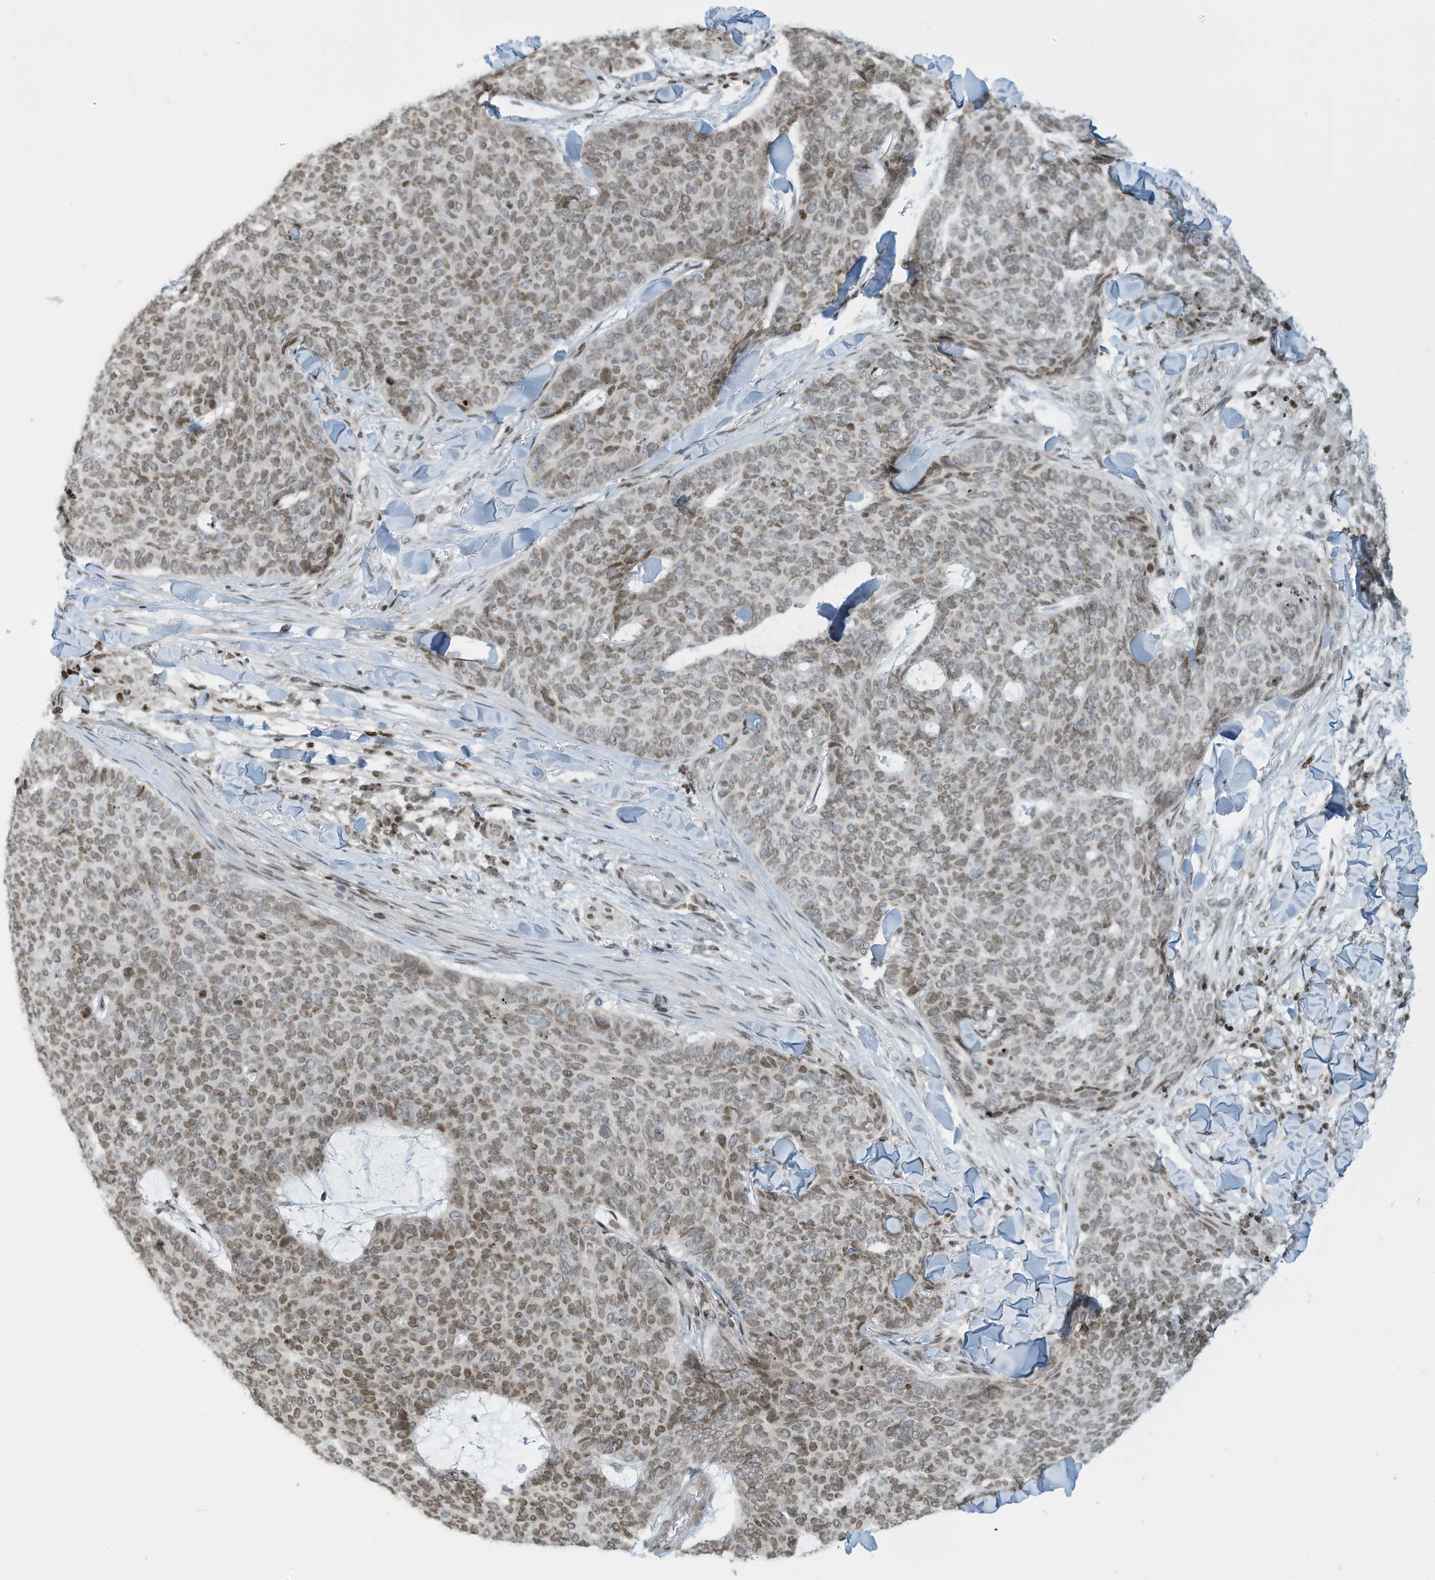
{"staining": {"intensity": "weak", "quantity": ">75%", "location": "nuclear"}, "tissue": "skin cancer", "cell_type": "Tumor cells", "image_type": "cancer", "snomed": [{"axis": "morphology", "description": "Normal tissue, NOS"}, {"axis": "morphology", "description": "Basal cell carcinoma"}, {"axis": "topography", "description": "Skin"}], "caption": "Immunohistochemical staining of human skin basal cell carcinoma demonstrates low levels of weak nuclear protein staining in about >75% of tumor cells.", "gene": "ADI1", "patient": {"sex": "male", "age": 50}}